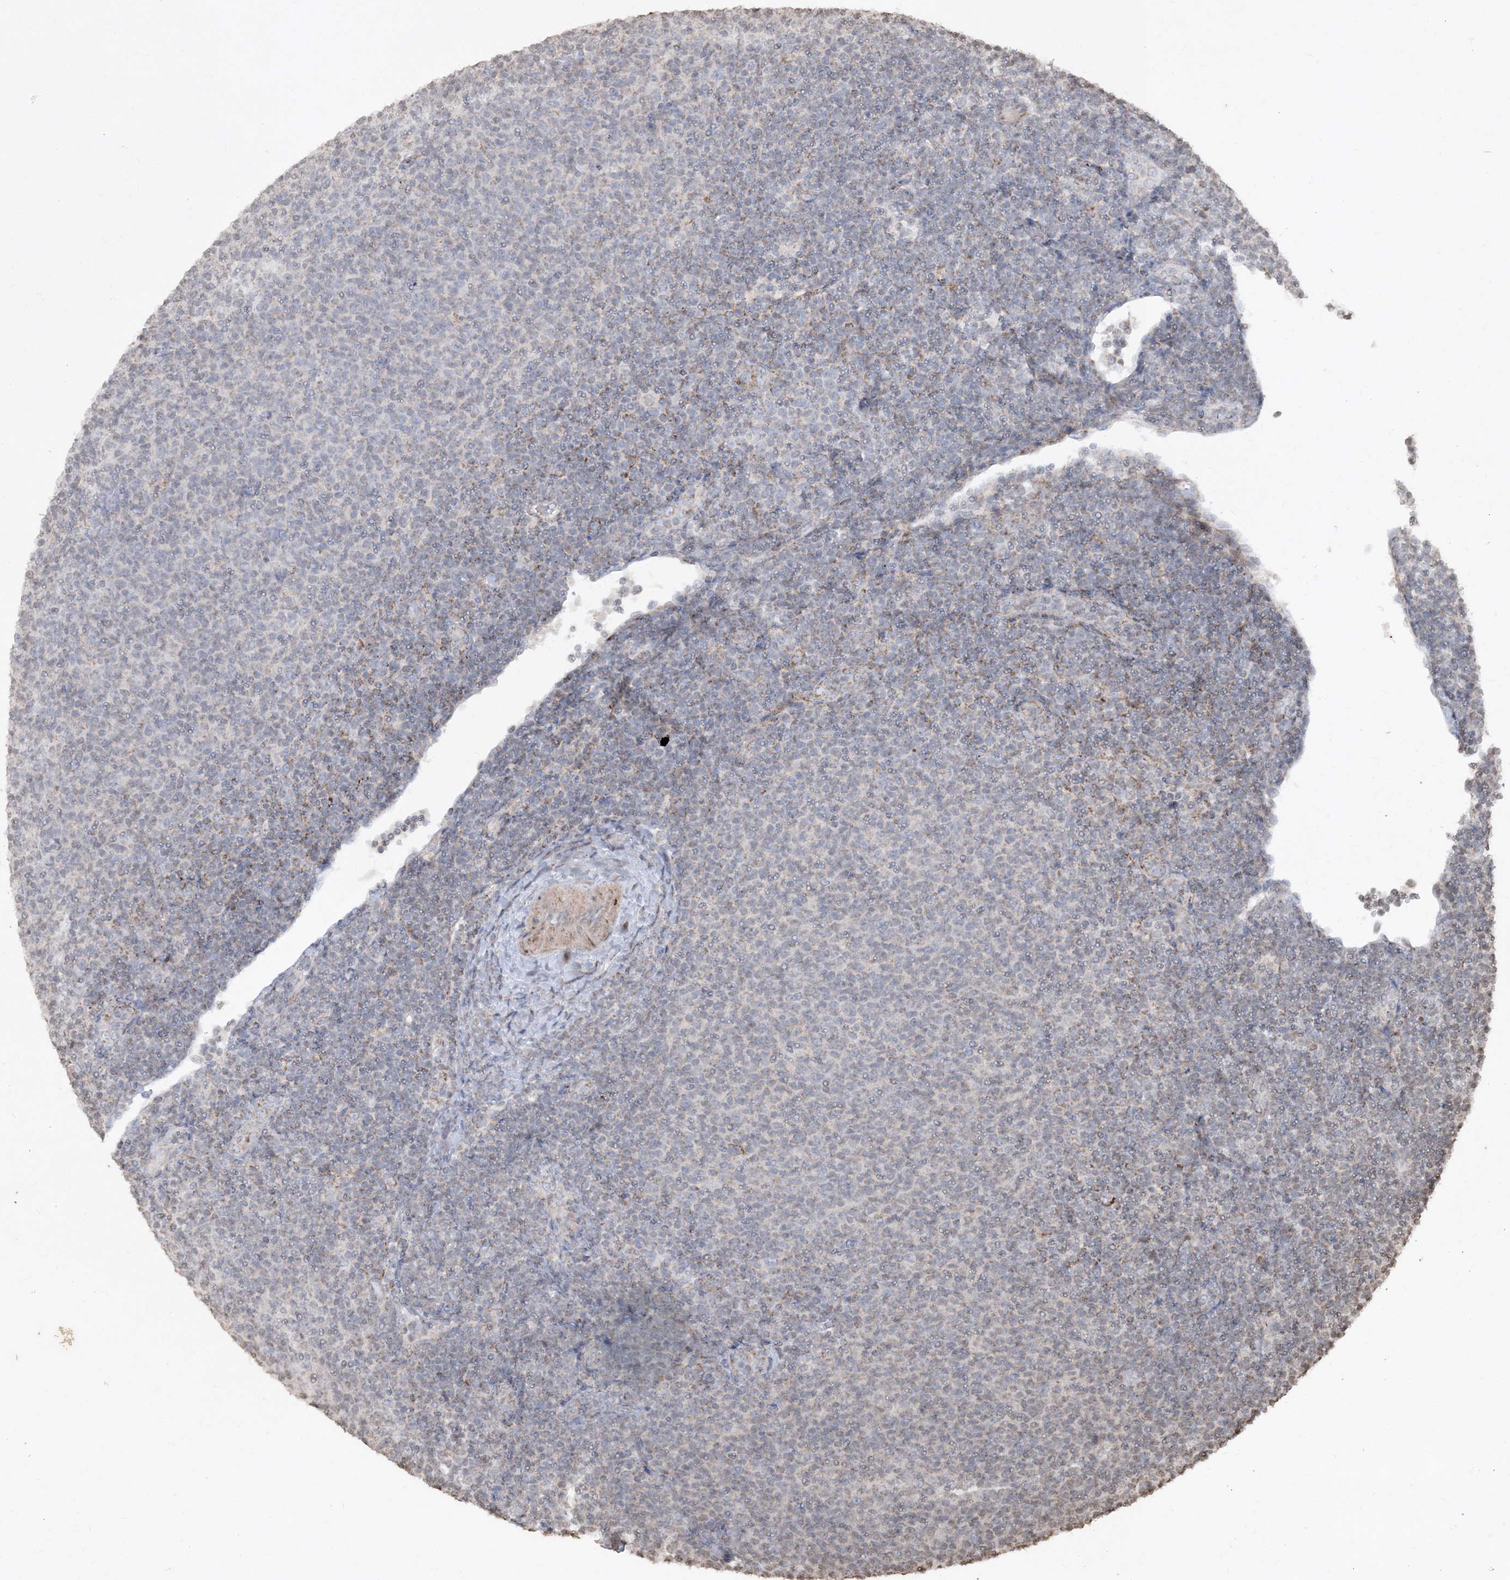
{"staining": {"intensity": "moderate", "quantity": "<25%", "location": "cytoplasmic/membranous"}, "tissue": "lymphoma", "cell_type": "Tumor cells", "image_type": "cancer", "snomed": [{"axis": "morphology", "description": "Malignant lymphoma, non-Hodgkin's type, Low grade"}, {"axis": "topography", "description": "Lymph node"}], "caption": "Protein staining reveals moderate cytoplasmic/membranous staining in about <25% of tumor cells in low-grade malignant lymphoma, non-Hodgkin's type. (IHC, brightfield microscopy, high magnification).", "gene": "TTC7A", "patient": {"sex": "male", "age": 66}}